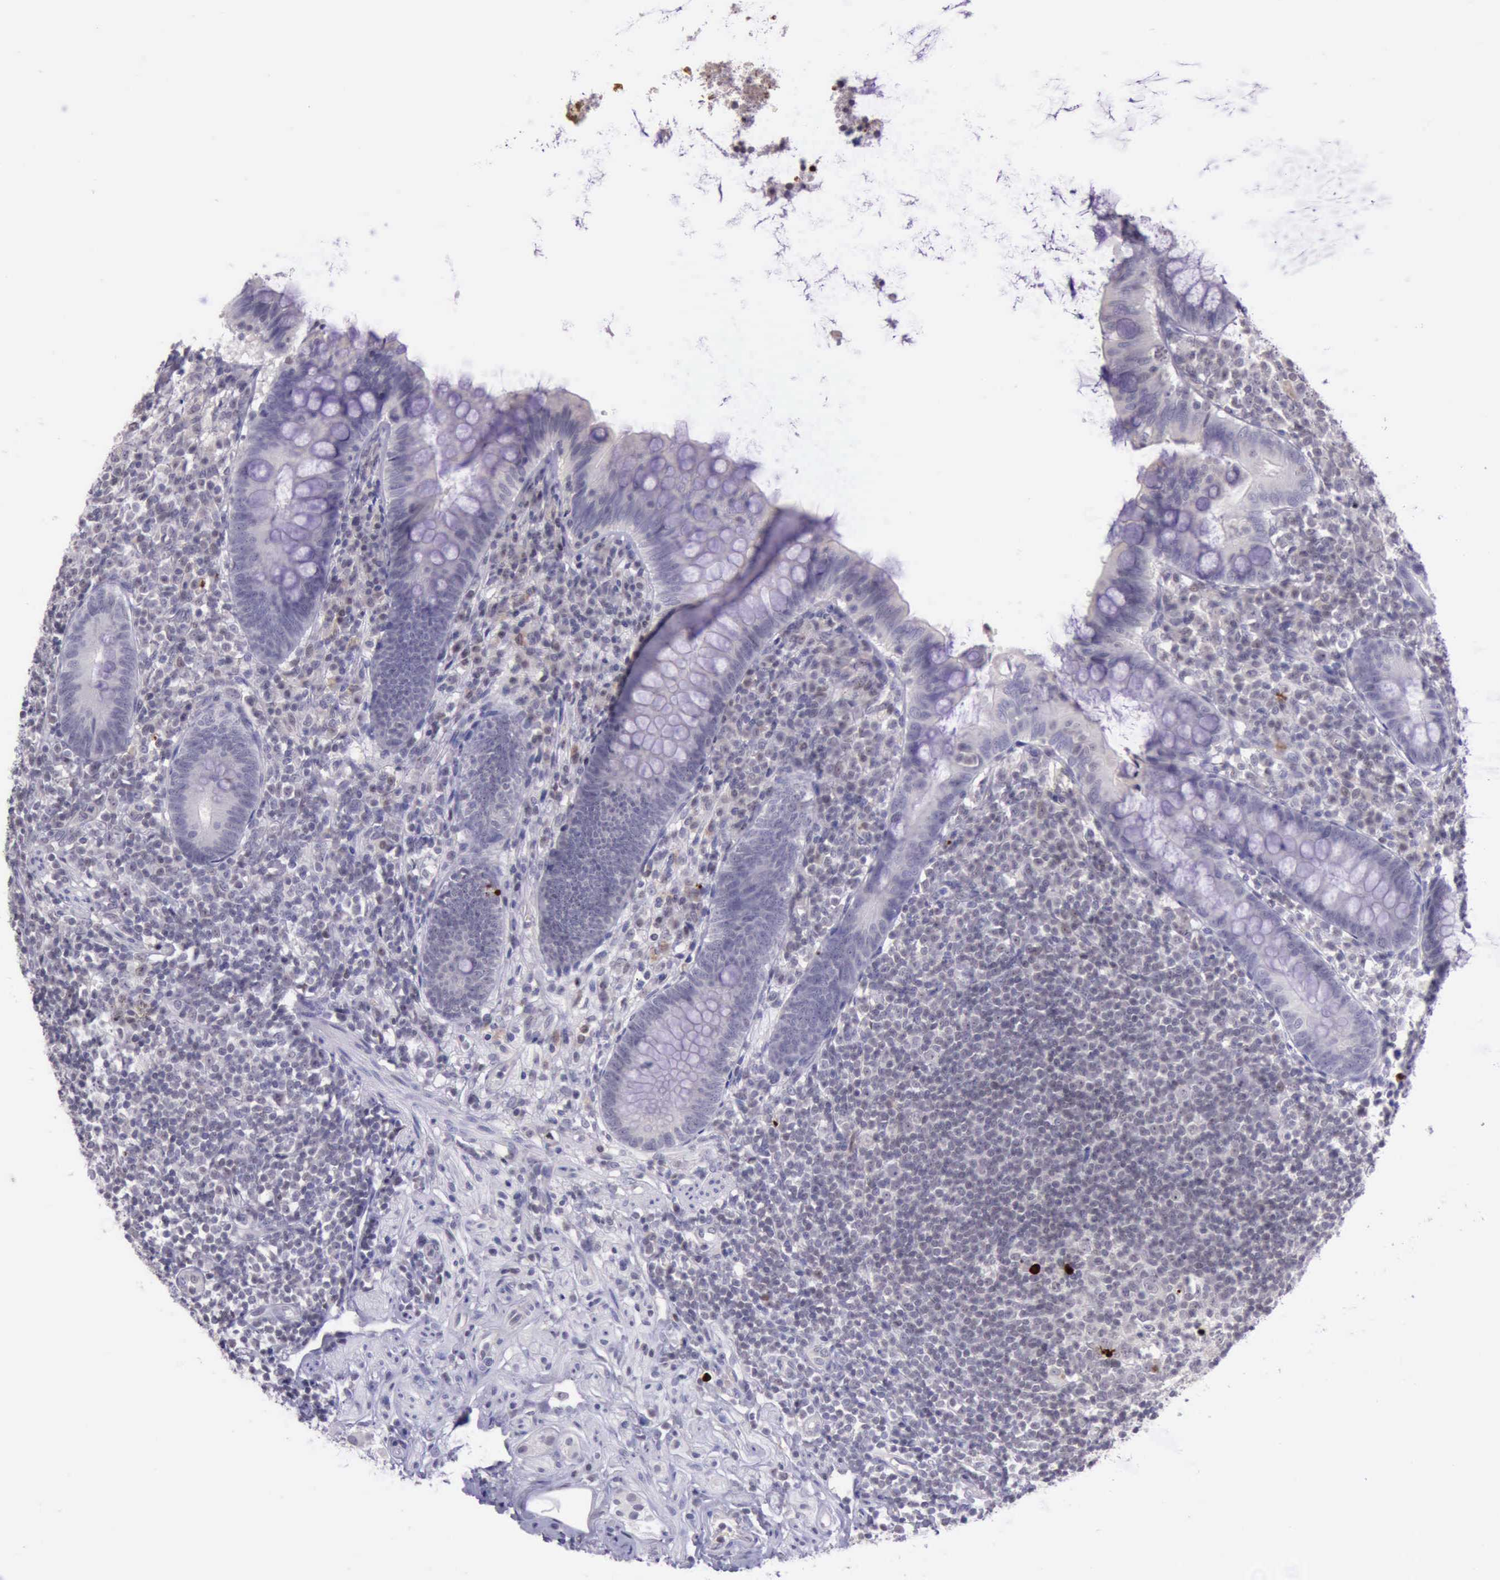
{"staining": {"intensity": "negative", "quantity": "none", "location": "none"}, "tissue": "appendix", "cell_type": "Glandular cells", "image_type": "normal", "snomed": [{"axis": "morphology", "description": "Normal tissue, NOS"}, {"axis": "topography", "description": "Appendix"}], "caption": "Micrograph shows no protein expression in glandular cells of unremarkable appendix.", "gene": "PARP1", "patient": {"sex": "female", "age": 66}}